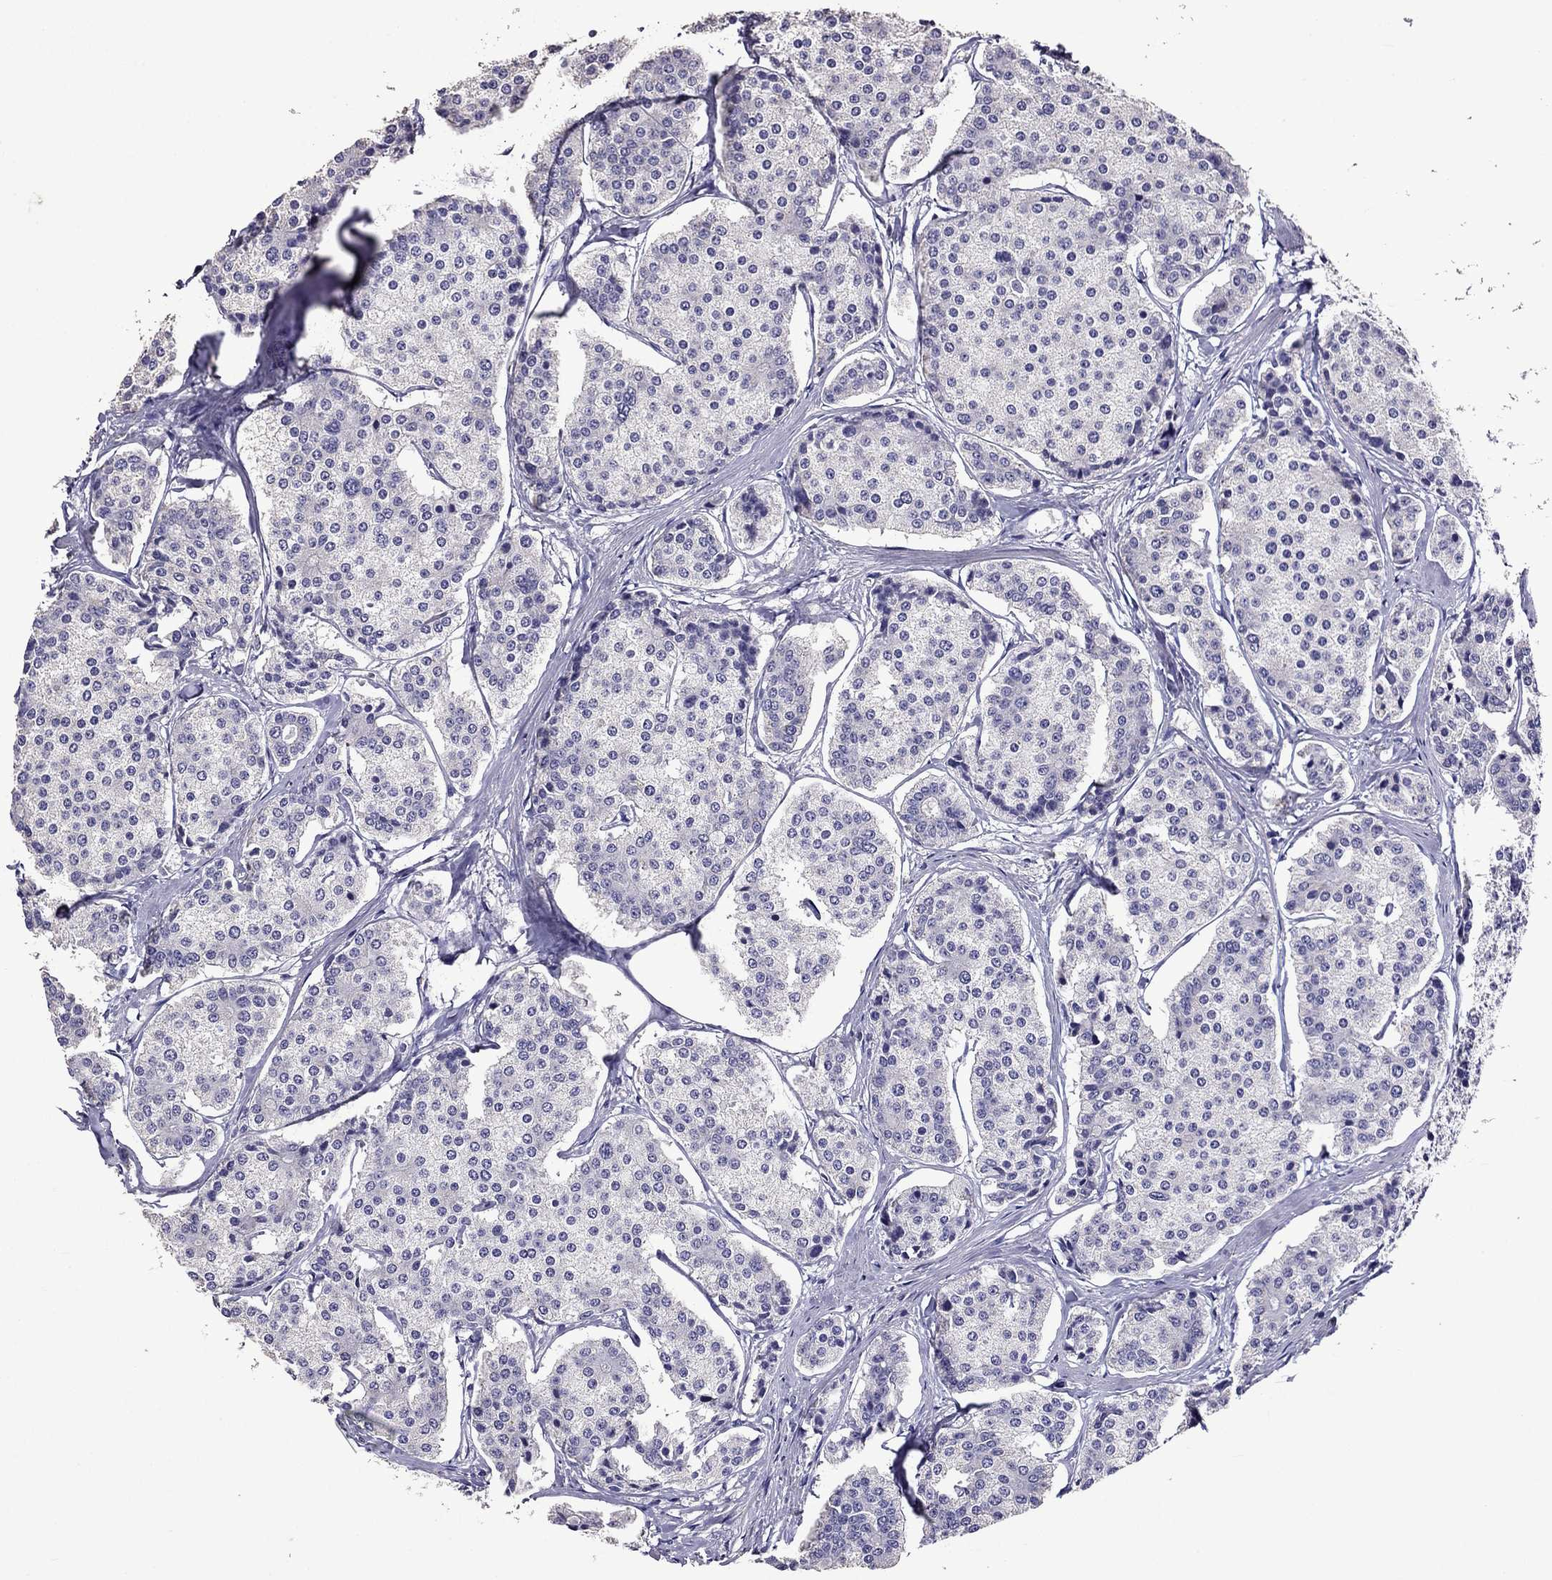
{"staining": {"intensity": "negative", "quantity": "none", "location": "none"}, "tissue": "carcinoid", "cell_type": "Tumor cells", "image_type": "cancer", "snomed": [{"axis": "morphology", "description": "Carcinoid, malignant, NOS"}, {"axis": "topography", "description": "Small intestine"}], "caption": "IHC of carcinoid displays no staining in tumor cells.", "gene": "NKX3-1", "patient": {"sex": "female", "age": 65}}